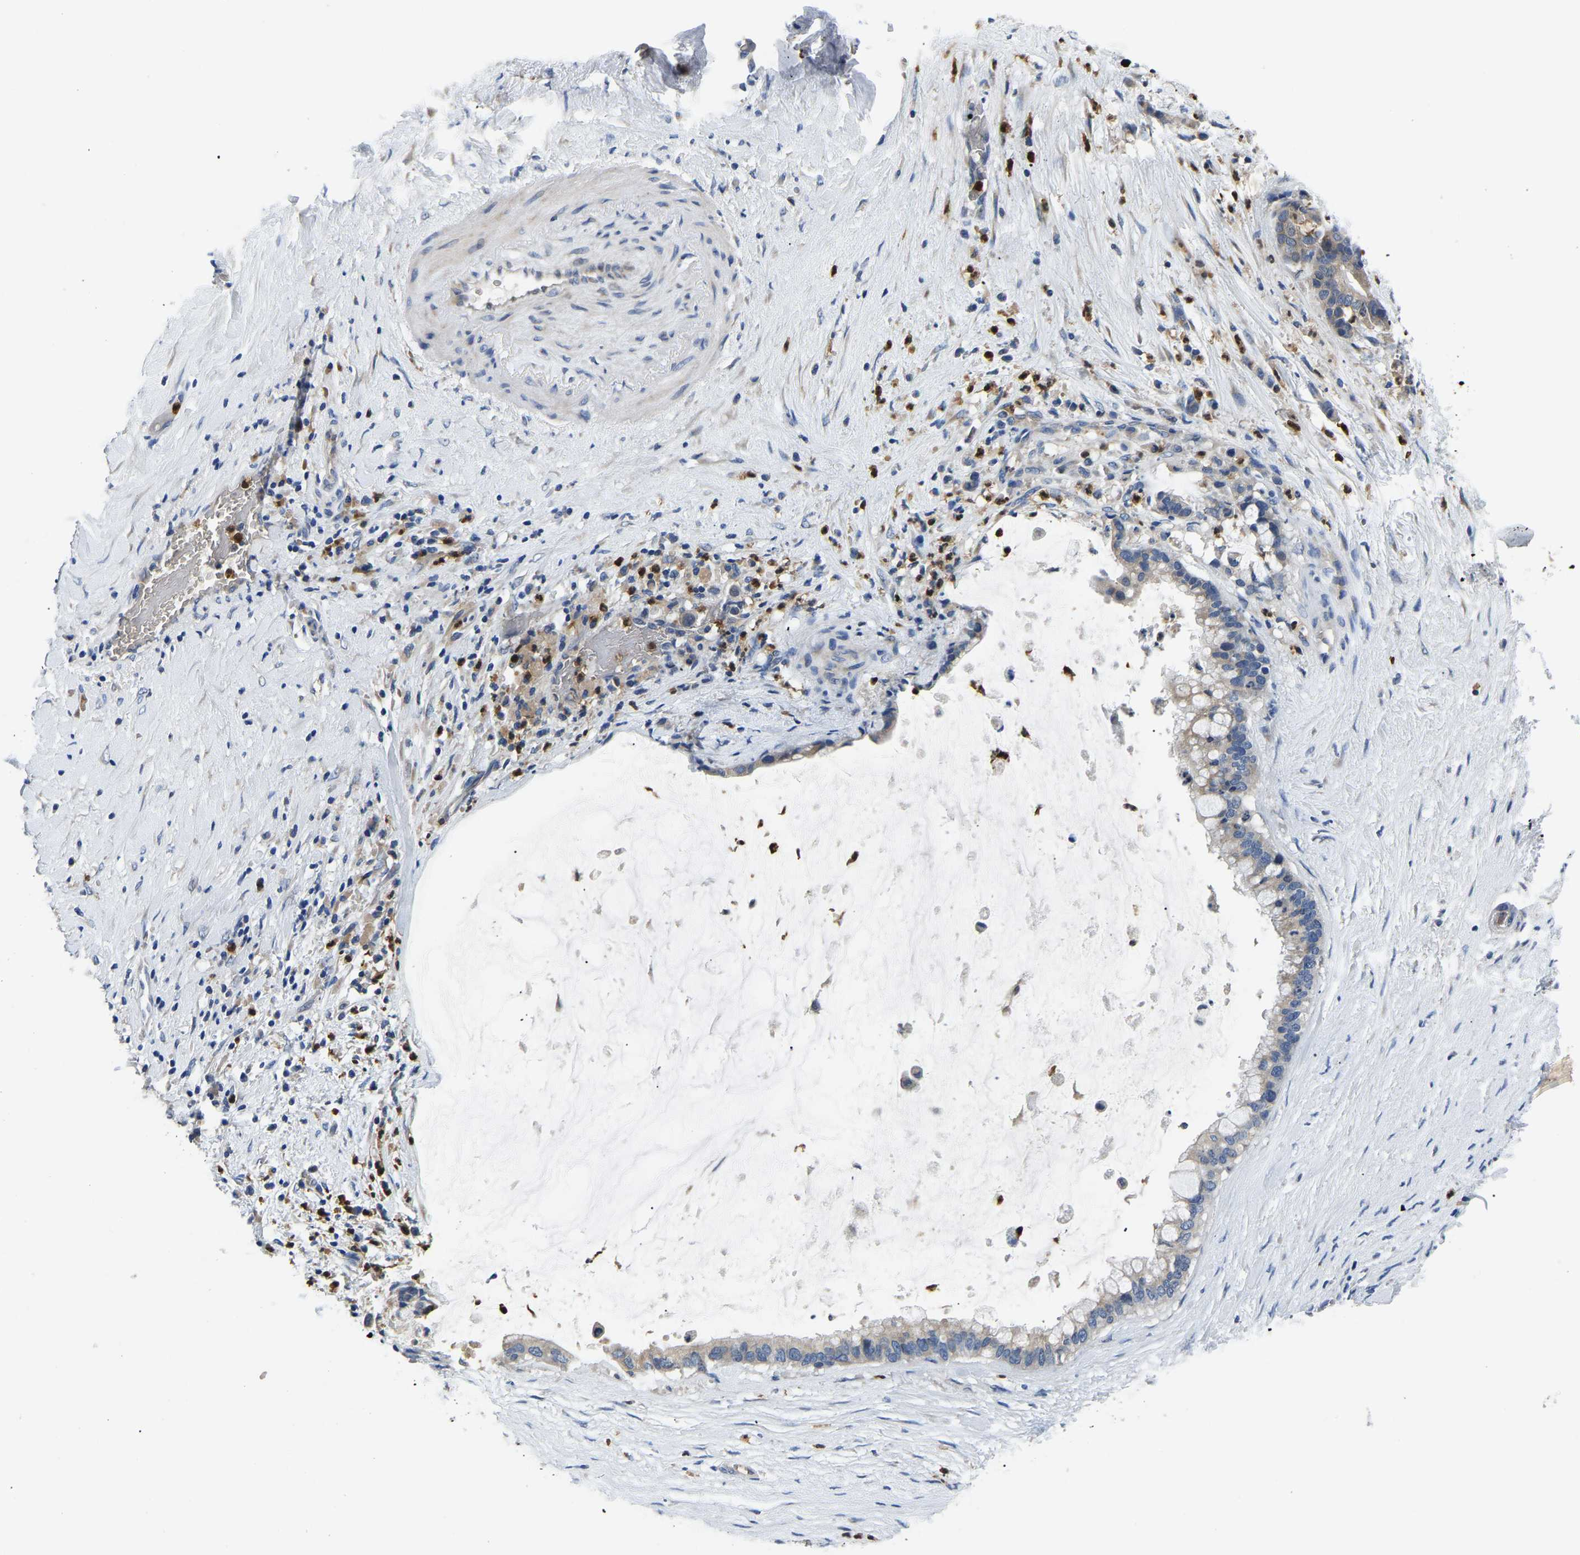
{"staining": {"intensity": "negative", "quantity": "none", "location": "none"}, "tissue": "pancreatic cancer", "cell_type": "Tumor cells", "image_type": "cancer", "snomed": [{"axis": "morphology", "description": "Adenocarcinoma, NOS"}, {"axis": "topography", "description": "Pancreas"}], "caption": "Immunohistochemical staining of pancreatic cancer (adenocarcinoma) shows no significant expression in tumor cells.", "gene": "TOR1B", "patient": {"sex": "male", "age": 41}}